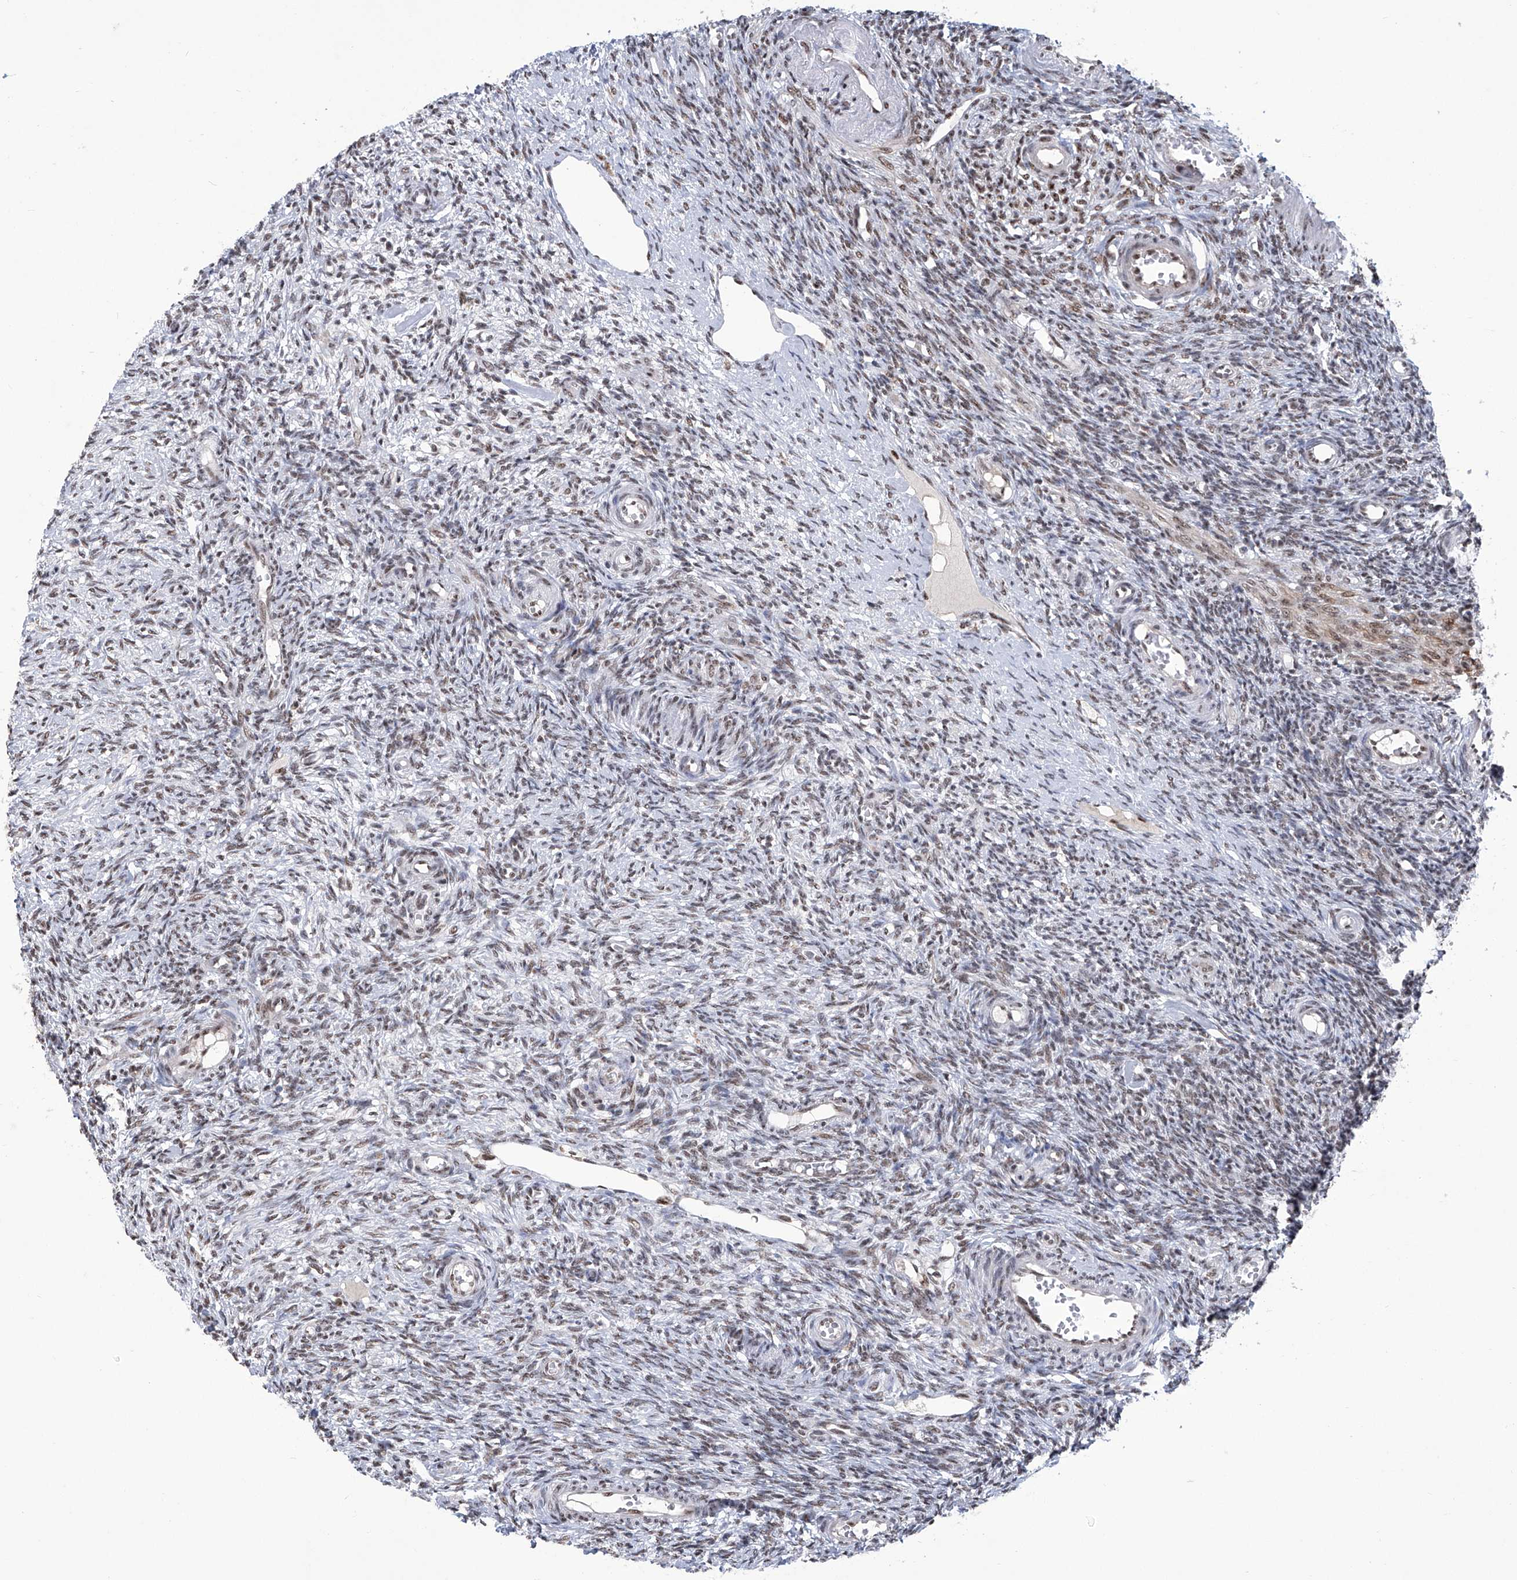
{"staining": {"intensity": "negative", "quantity": "none", "location": "none"}, "tissue": "ovary", "cell_type": "Follicle cells", "image_type": "normal", "snomed": [{"axis": "morphology", "description": "Normal tissue, NOS"}, {"axis": "topography", "description": "Ovary"}], "caption": "Ovary stained for a protein using immunohistochemistry shows no expression follicle cells.", "gene": "FBXL4", "patient": {"sex": "female", "age": 27}}